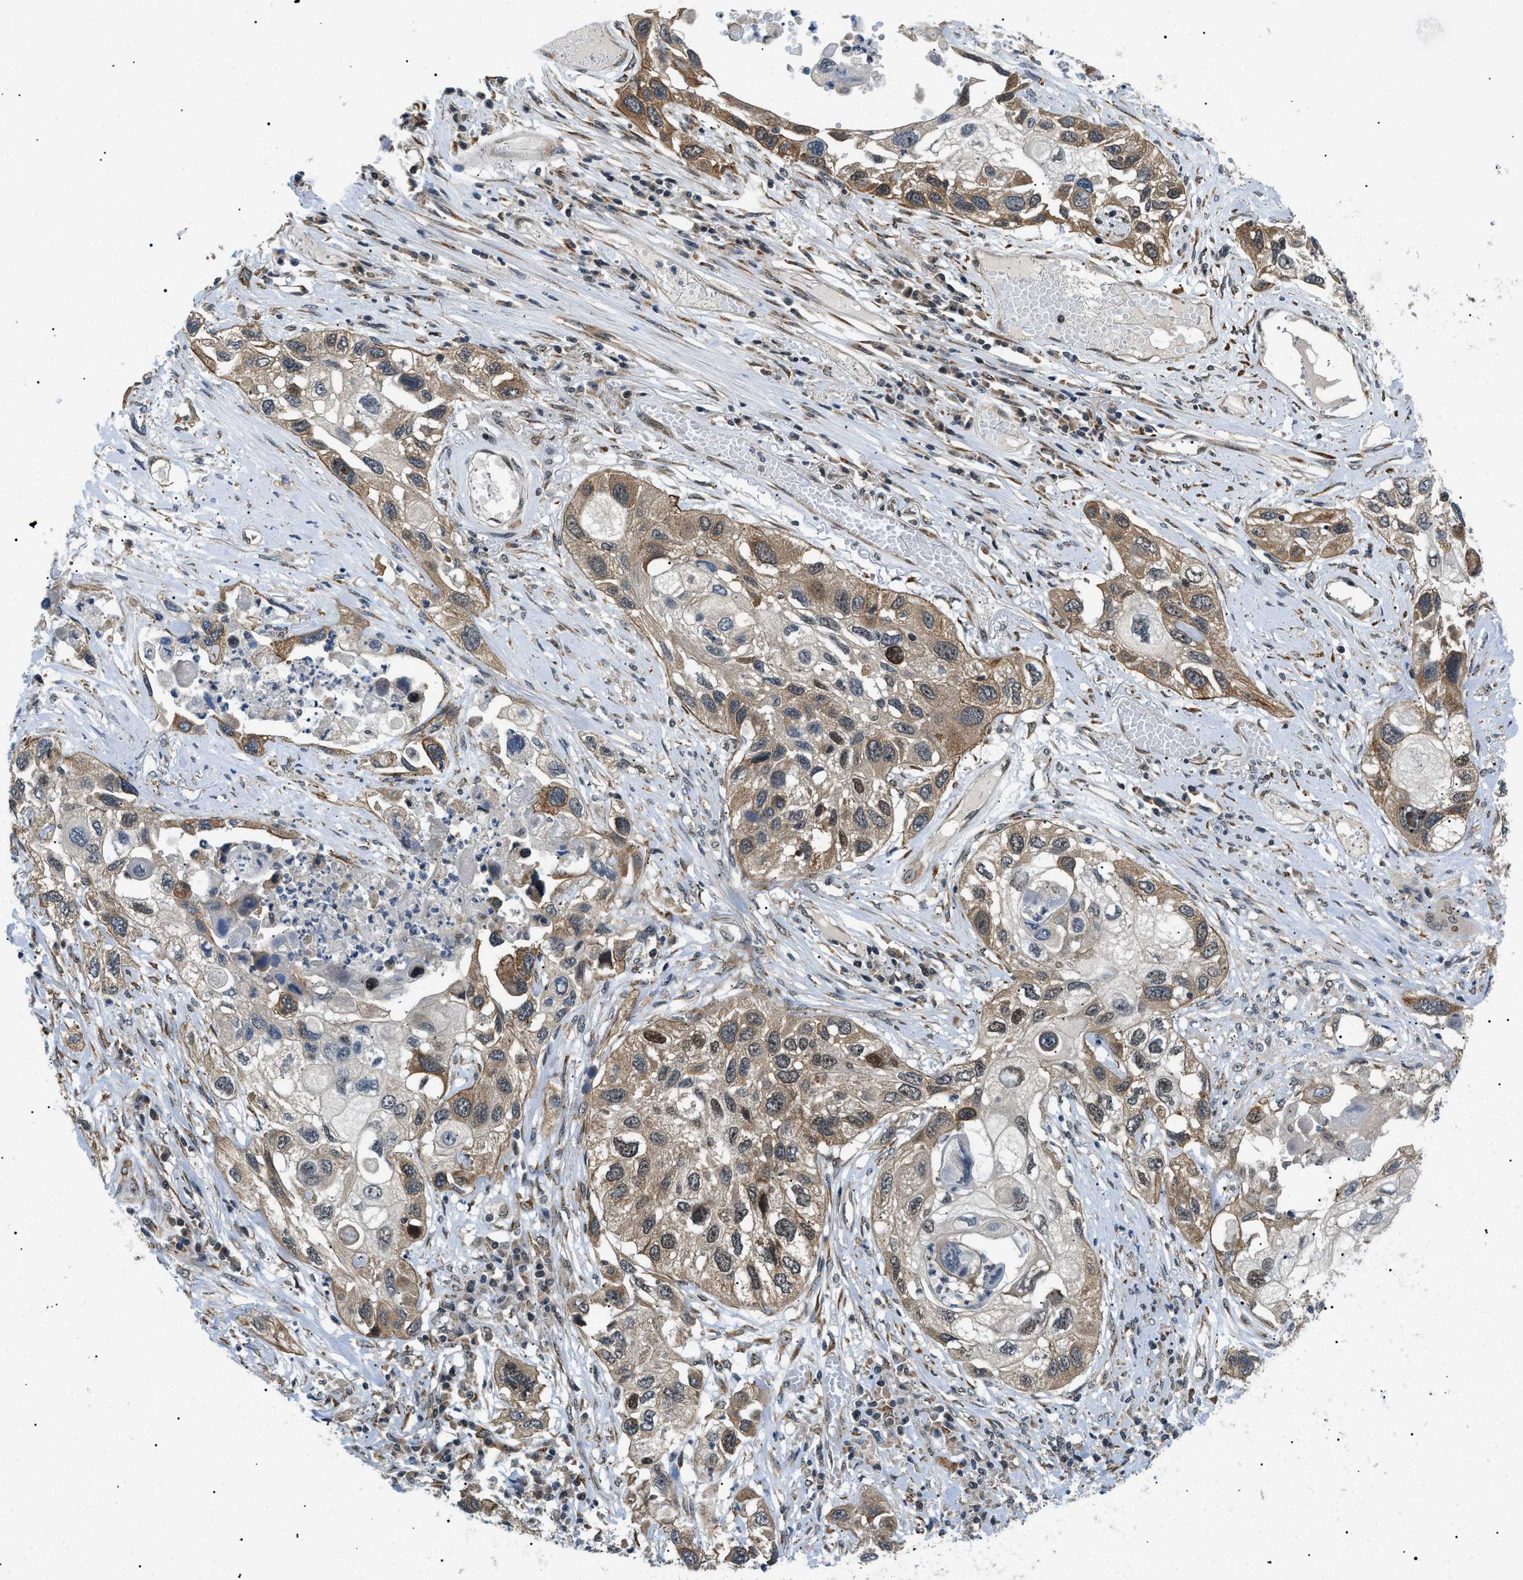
{"staining": {"intensity": "moderate", "quantity": ">75%", "location": "cytoplasmic/membranous,nuclear"}, "tissue": "lung cancer", "cell_type": "Tumor cells", "image_type": "cancer", "snomed": [{"axis": "morphology", "description": "Squamous cell carcinoma, NOS"}, {"axis": "topography", "description": "Lung"}], "caption": "About >75% of tumor cells in human lung squamous cell carcinoma exhibit moderate cytoplasmic/membranous and nuclear protein positivity as visualized by brown immunohistochemical staining.", "gene": "CWC25", "patient": {"sex": "male", "age": 71}}